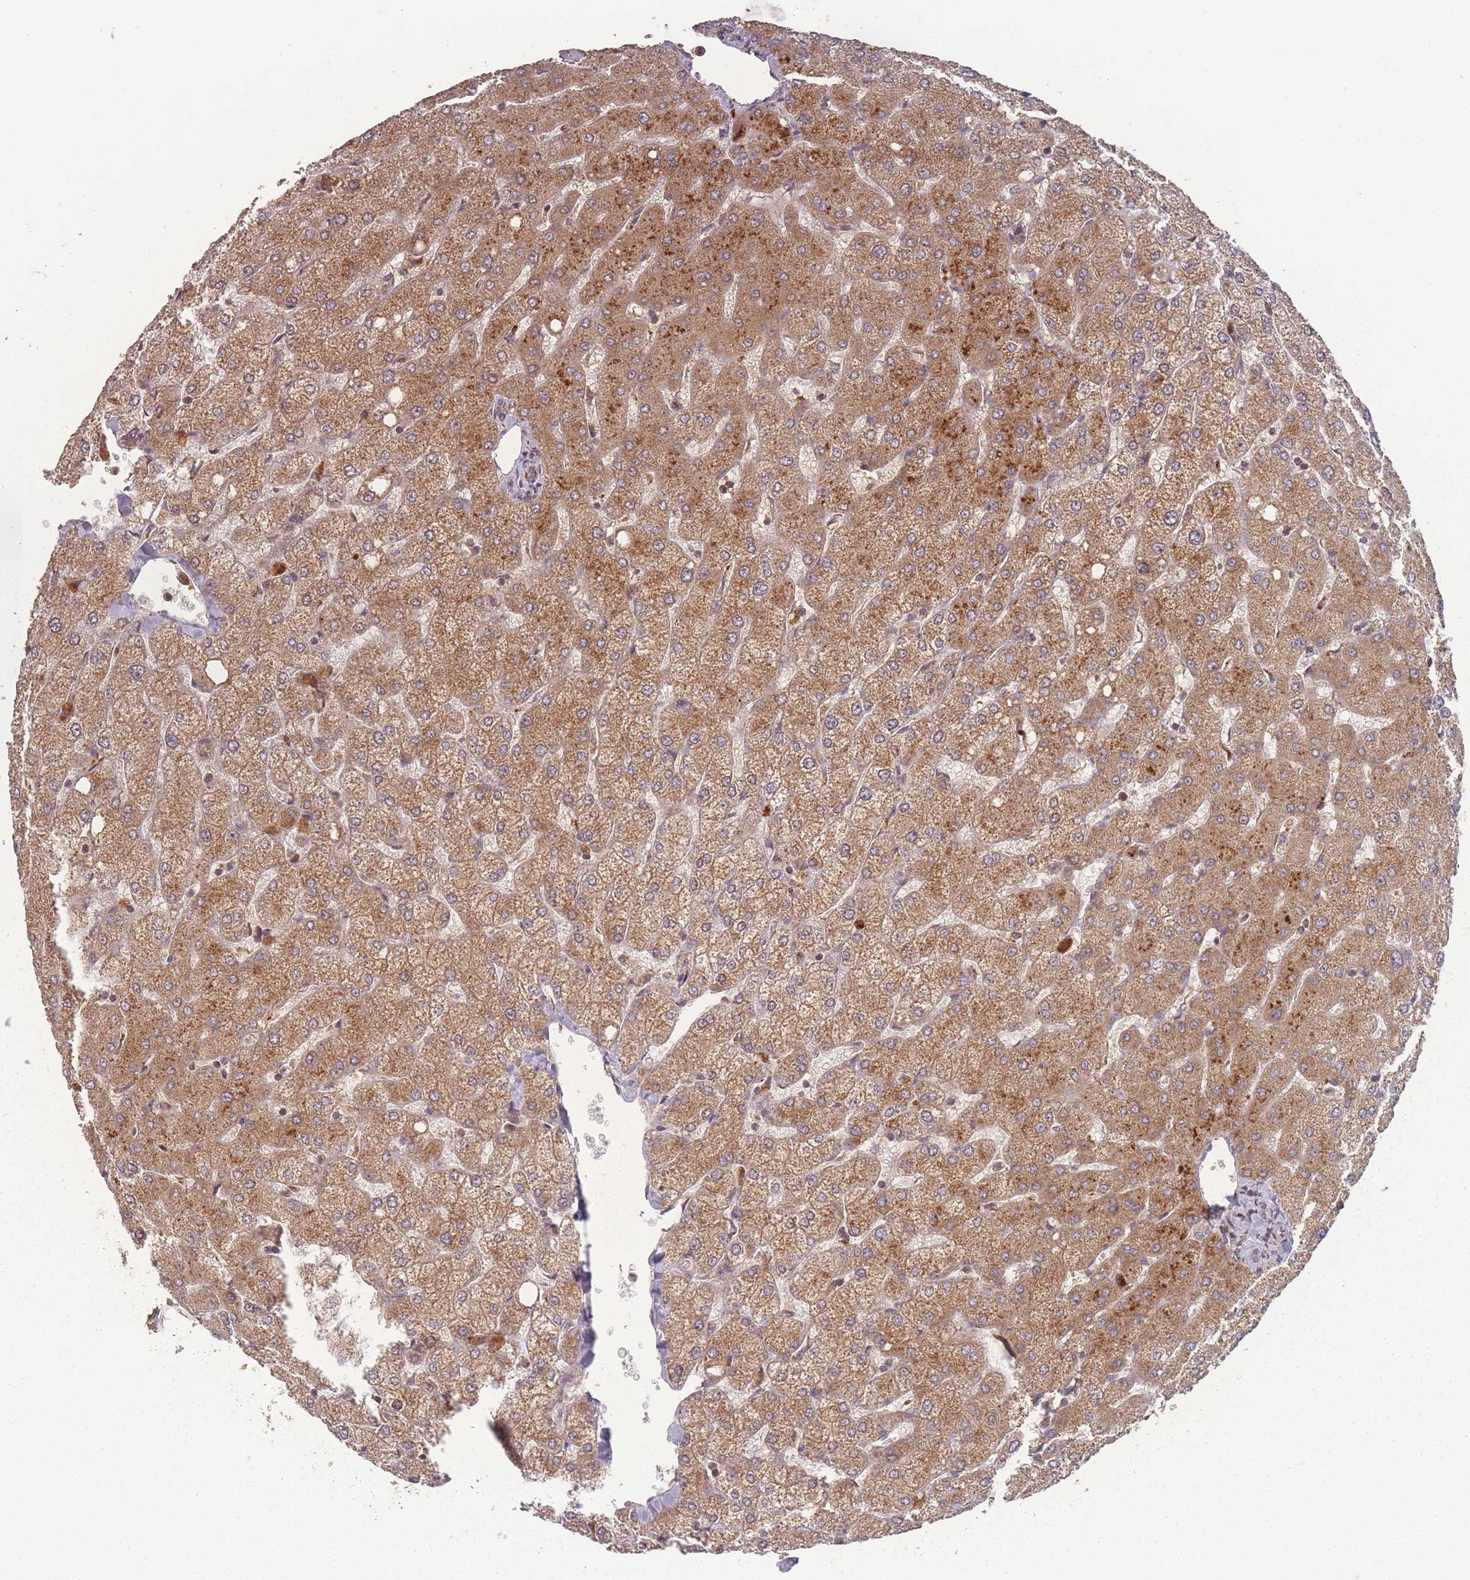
{"staining": {"intensity": "weak", "quantity": "25%-75%", "location": "cytoplasmic/membranous"}, "tissue": "liver", "cell_type": "Cholangiocytes", "image_type": "normal", "snomed": [{"axis": "morphology", "description": "Normal tissue, NOS"}, {"axis": "topography", "description": "Liver"}], "caption": "Immunohistochemistry photomicrograph of unremarkable liver: liver stained using immunohistochemistry (IHC) demonstrates low levels of weak protein expression localized specifically in the cytoplasmic/membranous of cholangiocytes, appearing as a cytoplasmic/membranous brown color.", "gene": "LYRM7", "patient": {"sex": "female", "age": 54}}